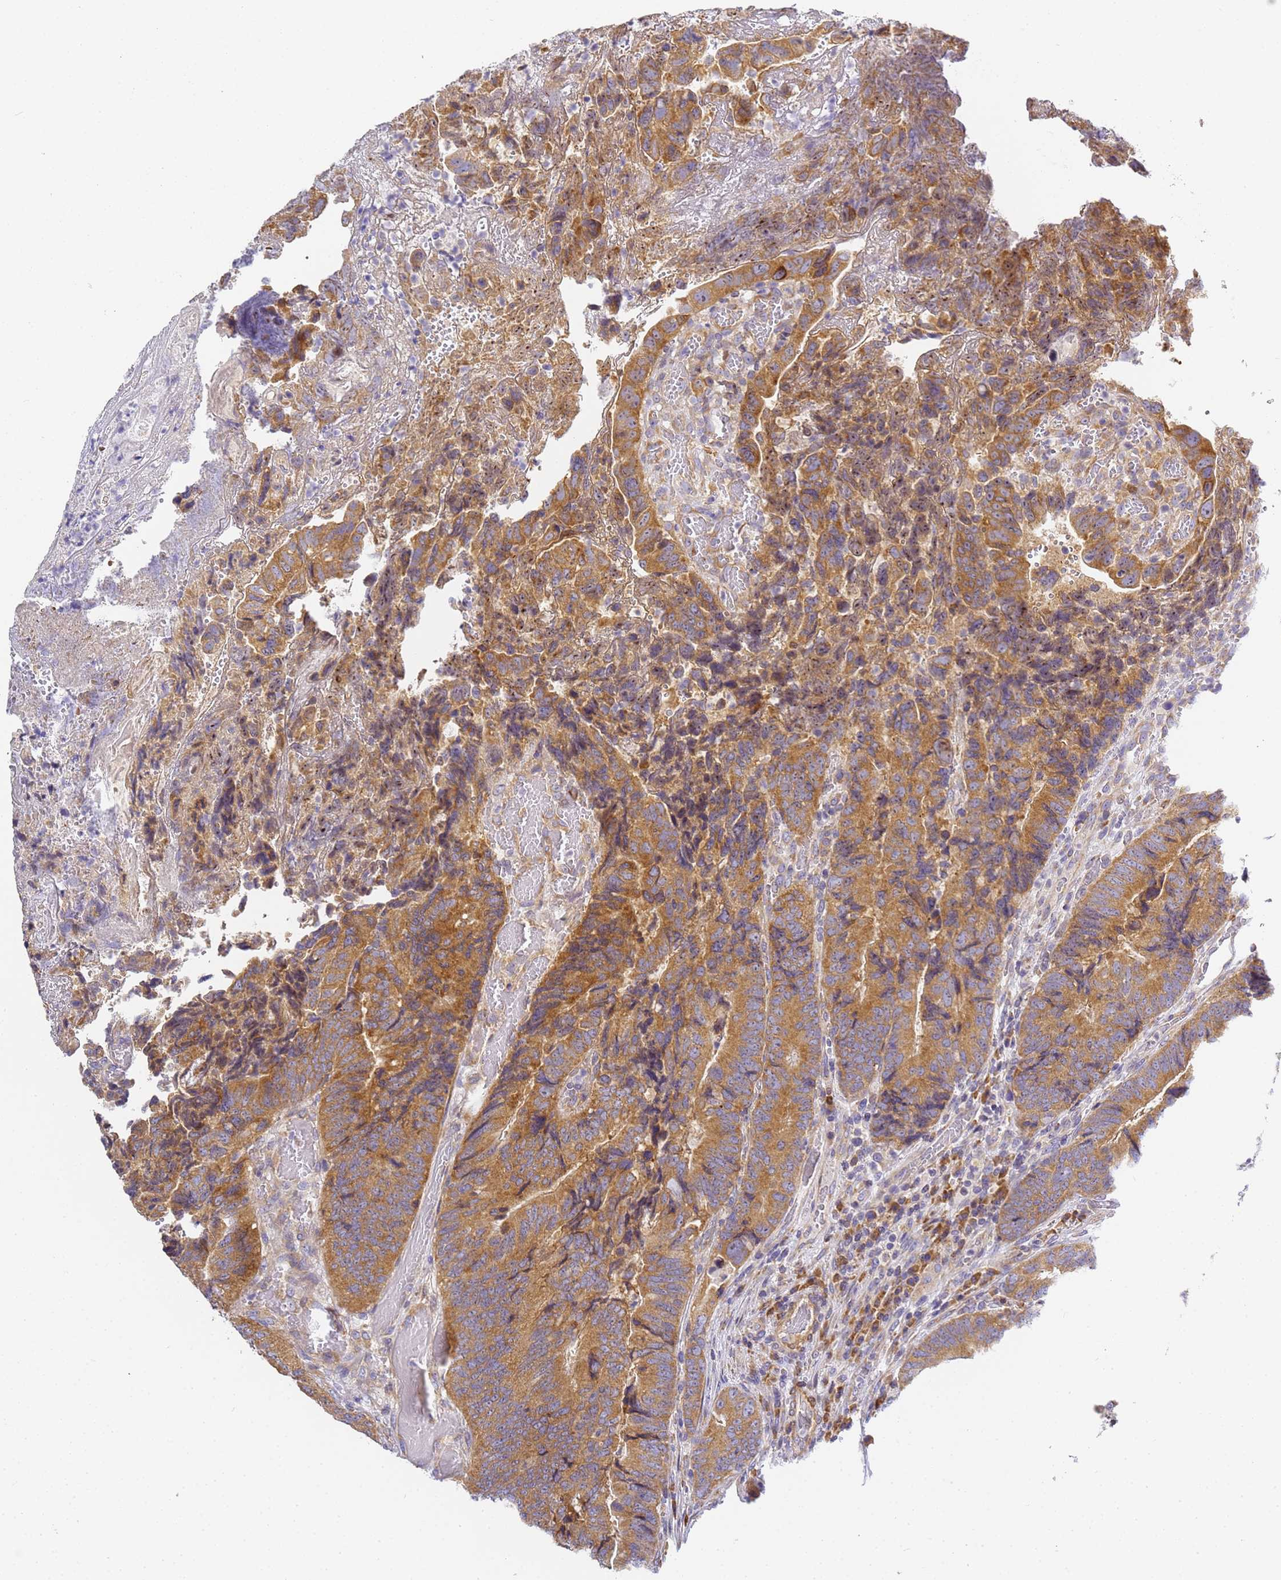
{"staining": {"intensity": "moderate", "quantity": ">75%", "location": "cytoplasmic/membranous"}, "tissue": "colorectal cancer", "cell_type": "Tumor cells", "image_type": "cancer", "snomed": [{"axis": "morphology", "description": "Adenocarcinoma, NOS"}, {"axis": "topography", "description": "Colon"}], "caption": "Colorectal cancer (adenocarcinoma) stained with DAB immunohistochemistry (IHC) exhibits medium levels of moderate cytoplasmic/membranous staining in approximately >75% of tumor cells.", "gene": "RPL13A", "patient": {"sex": "female", "age": 67}}